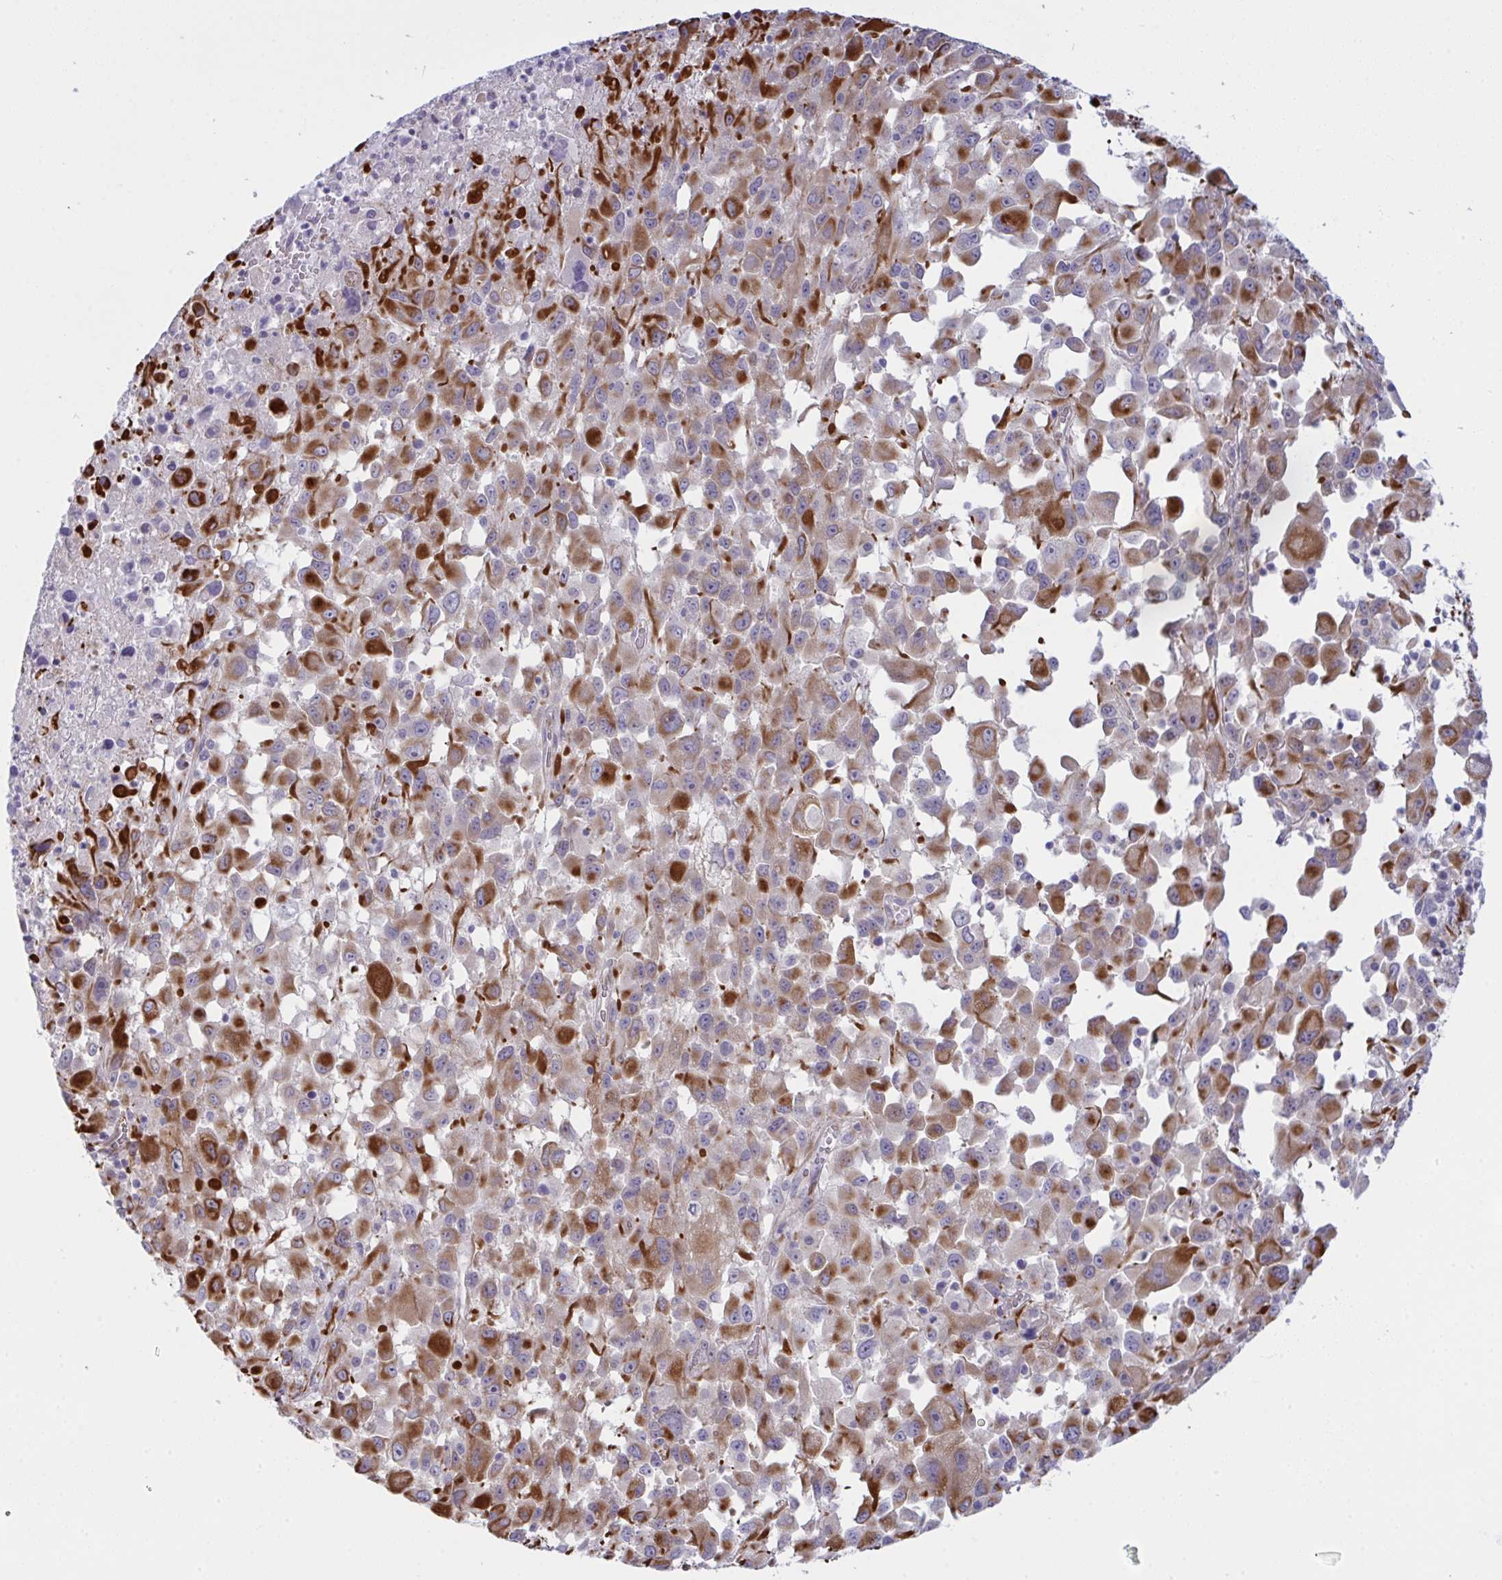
{"staining": {"intensity": "strong", "quantity": "25%-75%", "location": "cytoplasmic/membranous"}, "tissue": "melanoma", "cell_type": "Tumor cells", "image_type": "cancer", "snomed": [{"axis": "morphology", "description": "Malignant melanoma, Metastatic site"}, {"axis": "topography", "description": "Soft tissue"}], "caption": "Protein staining displays strong cytoplasmic/membranous staining in approximately 25%-75% of tumor cells in malignant melanoma (metastatic site). (DAB (3,3'-diaminobenzidine) = brown stain, brightfield microscopy at high magnification).", "gene": "DCBLD1", "patient": {"sex": "male", "age": 50}}